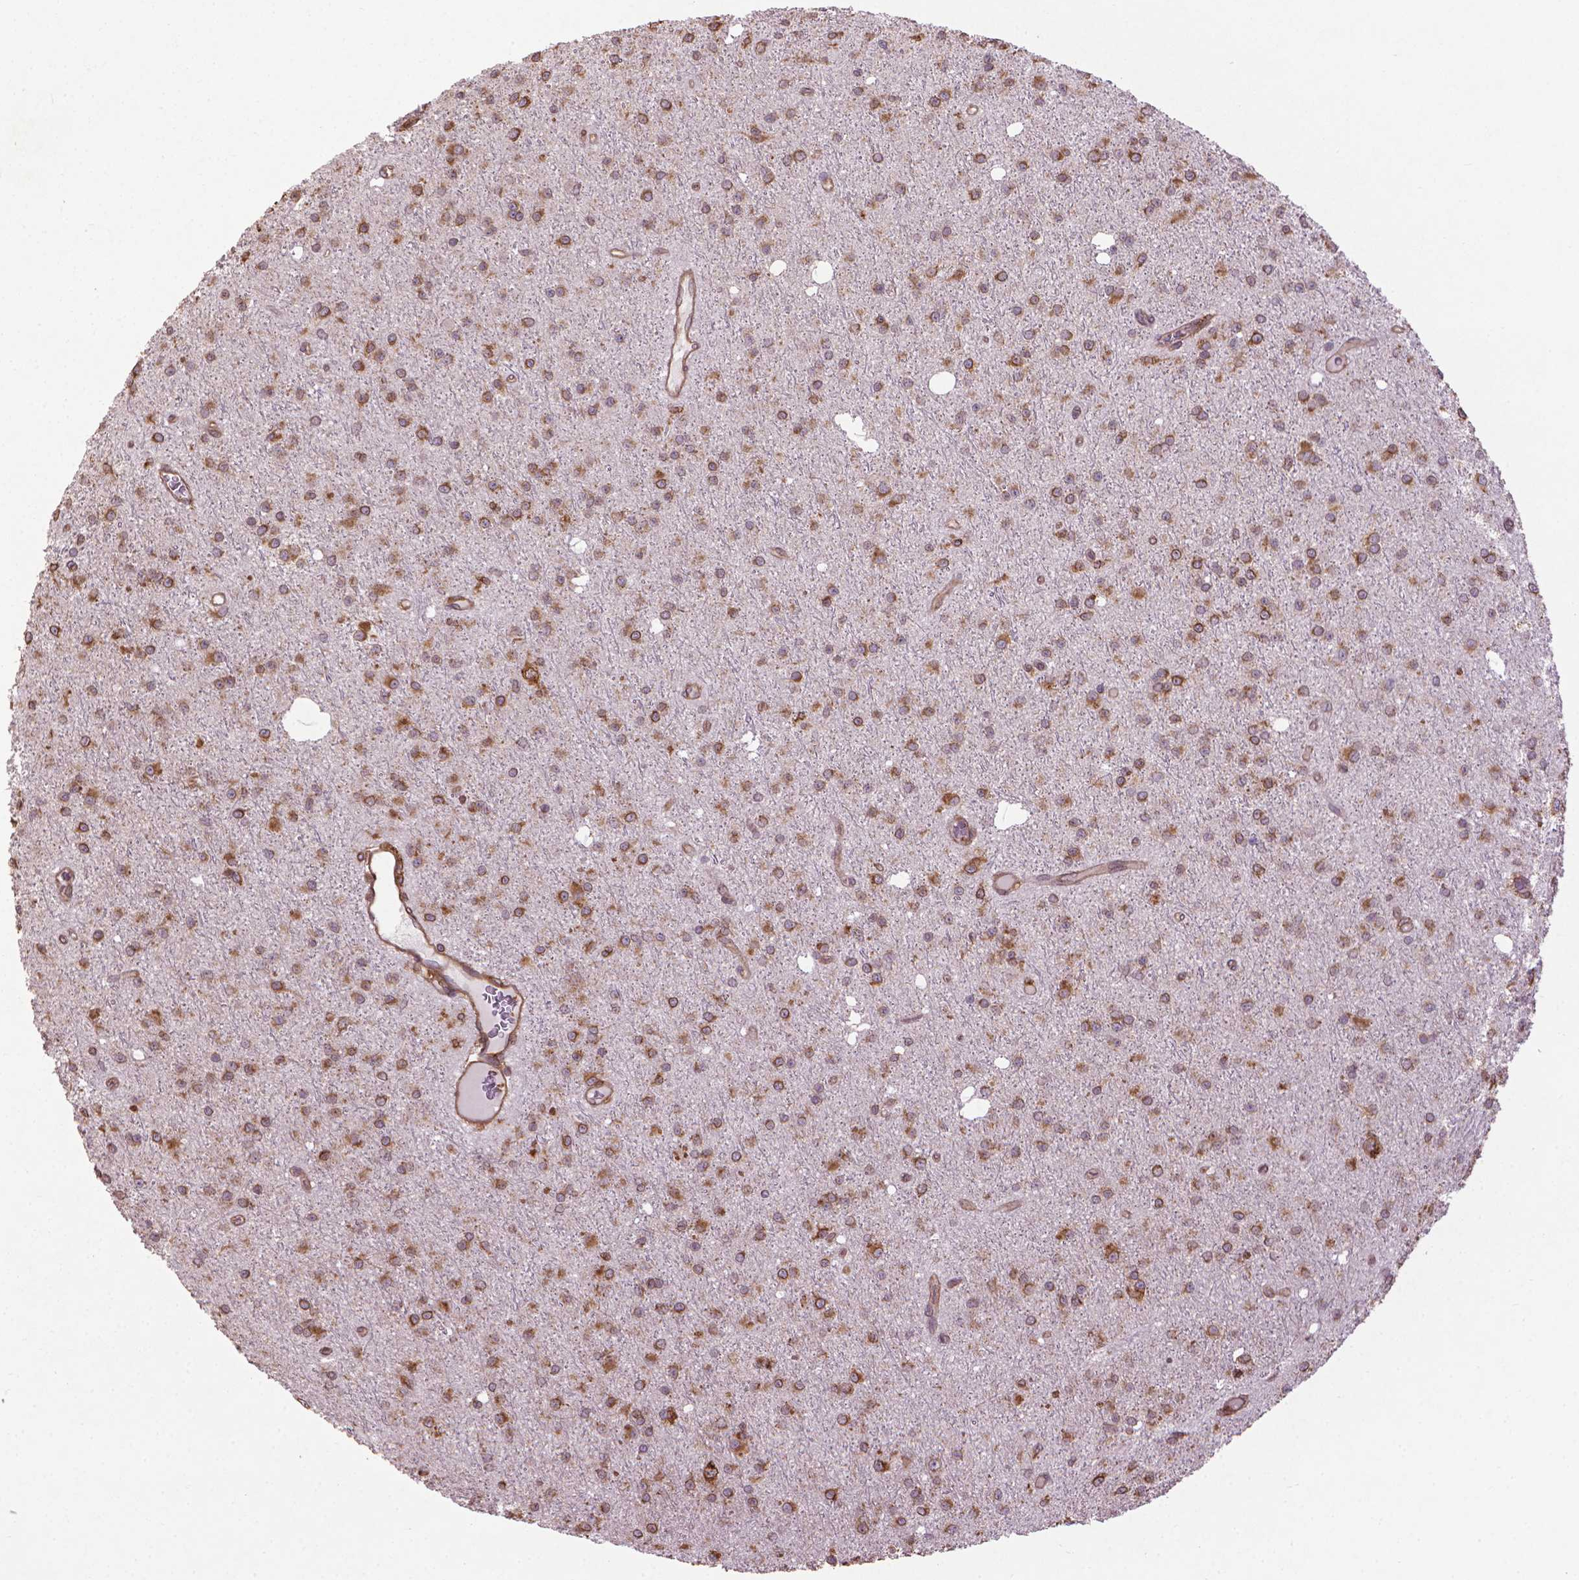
{"staining": {"intensity": "moderate", "quantity": ">75%", "location": "cytoplasmic/membranous"}, "tissue": "glioma", "cell_type": "Tumor cells", "image_type": "cancer", "snomed": [{"axis": "morphology", "description": "Glioma, malignant, Low grade"}, {"axis": "topography", "description": "Brain"}], "caption": "Human malignant glioma (low-grade) stained for a protein (brown) displays moderate cytoplasmic/membranous positive expression in approximately >75% of tumor cells.", "gene": "GAS1", "patient": {"sex": "male", "age": 27}}